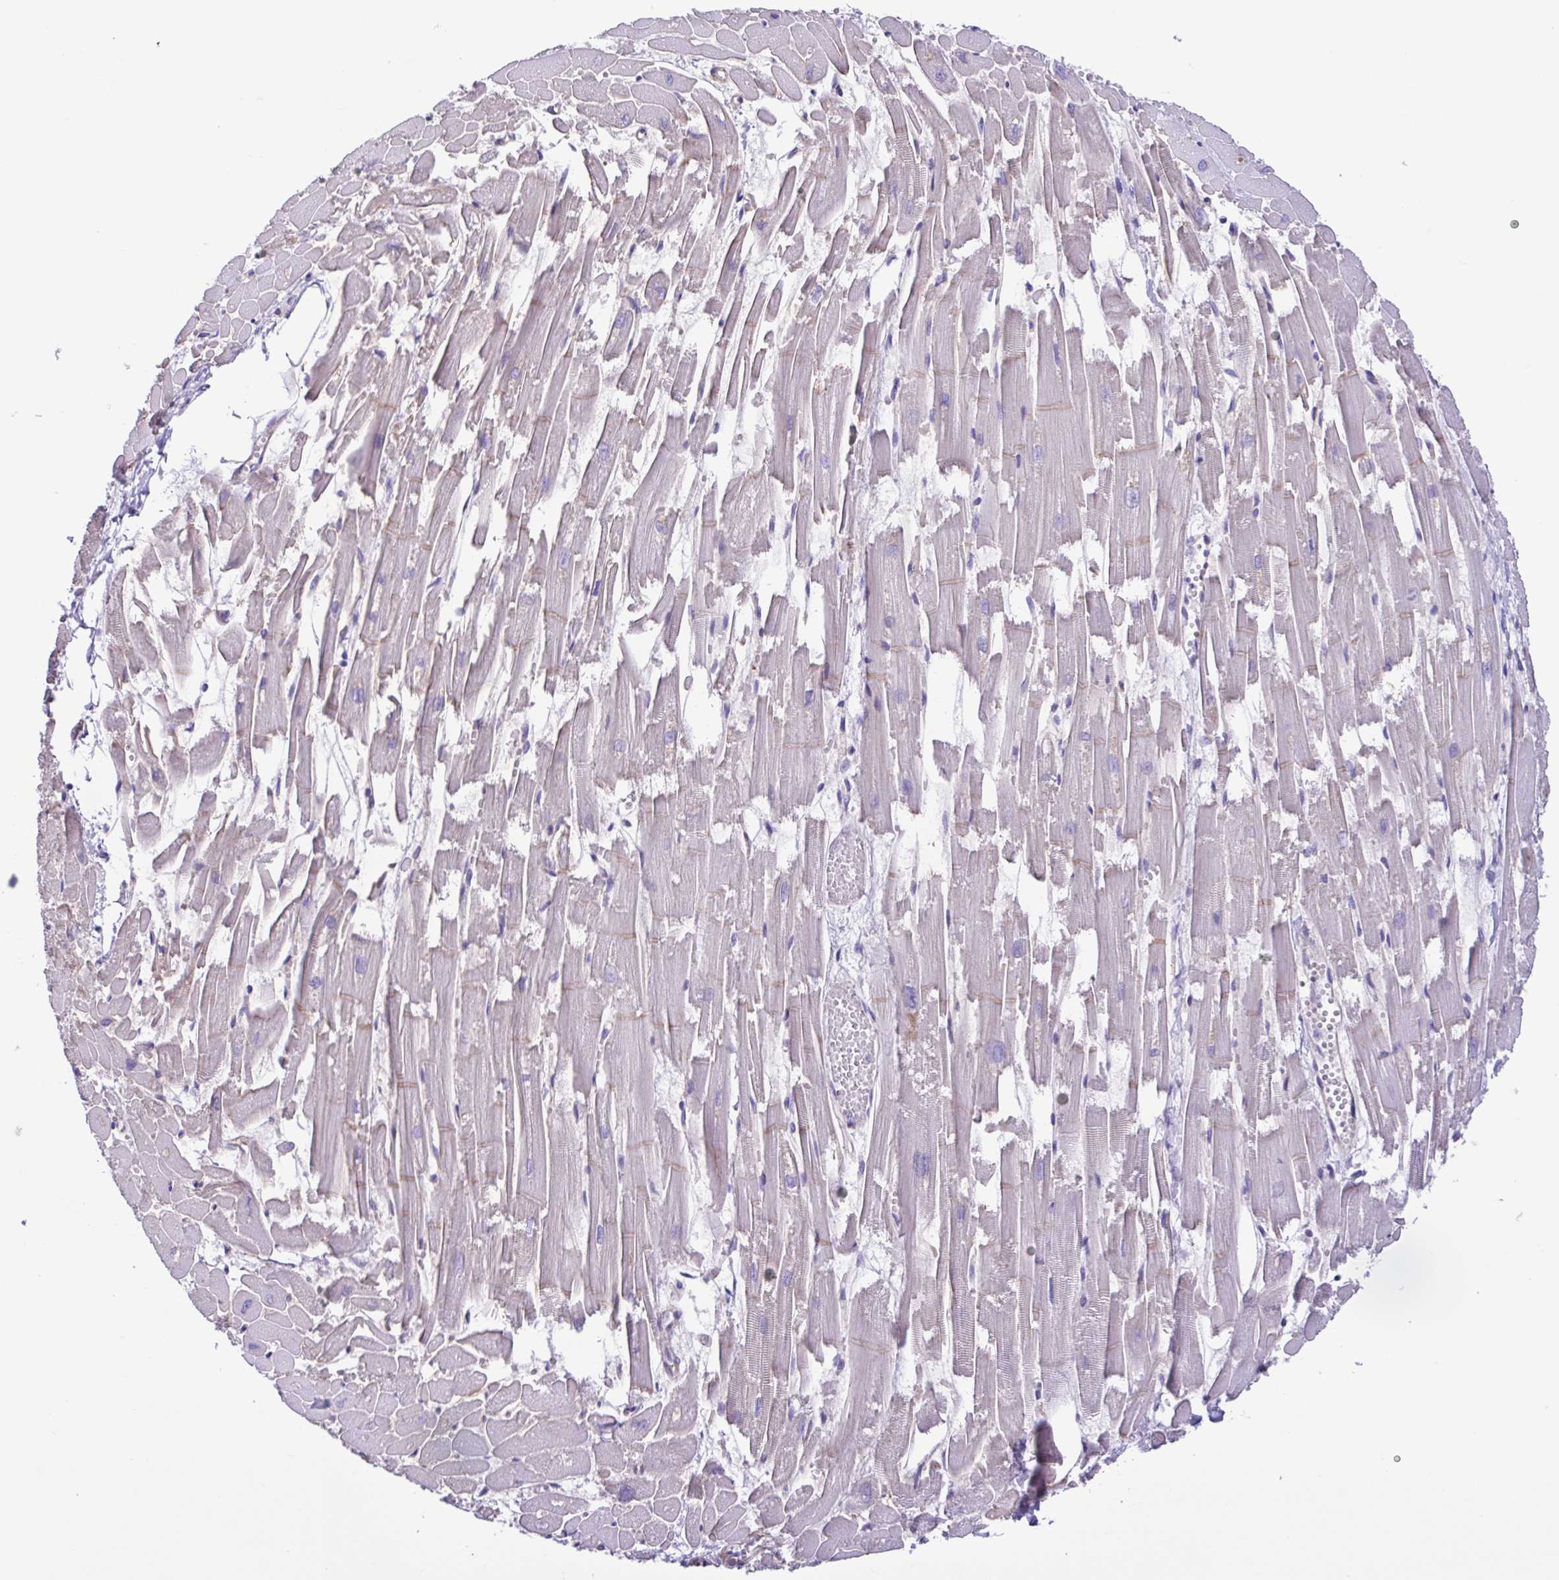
{"staining": {"intensity": "negative", "quantity": "none", "location": "none"}, "tissue": "heart muscle", "cell_type": "Cardiomyocytes", "image_type": "normal", "snomed": [{"axis": "morphology", "description": "Normal tissue, NOS"}, {"axis": "topography", "description": "Heart"}], "caption": "A high-resolution micrograph shows IHC staining of normal heart muscle, which reveals no significant positivity in cardiomyocytes. Brightfield microscopy of immunohistochemistry stained with DAB (3,3'-diaminobenzidine) (brown) and hematoxylin (blue), captured at high magnification.", "gene": "CYP11B1", "patient": {"sex": "female", "age": 52}}